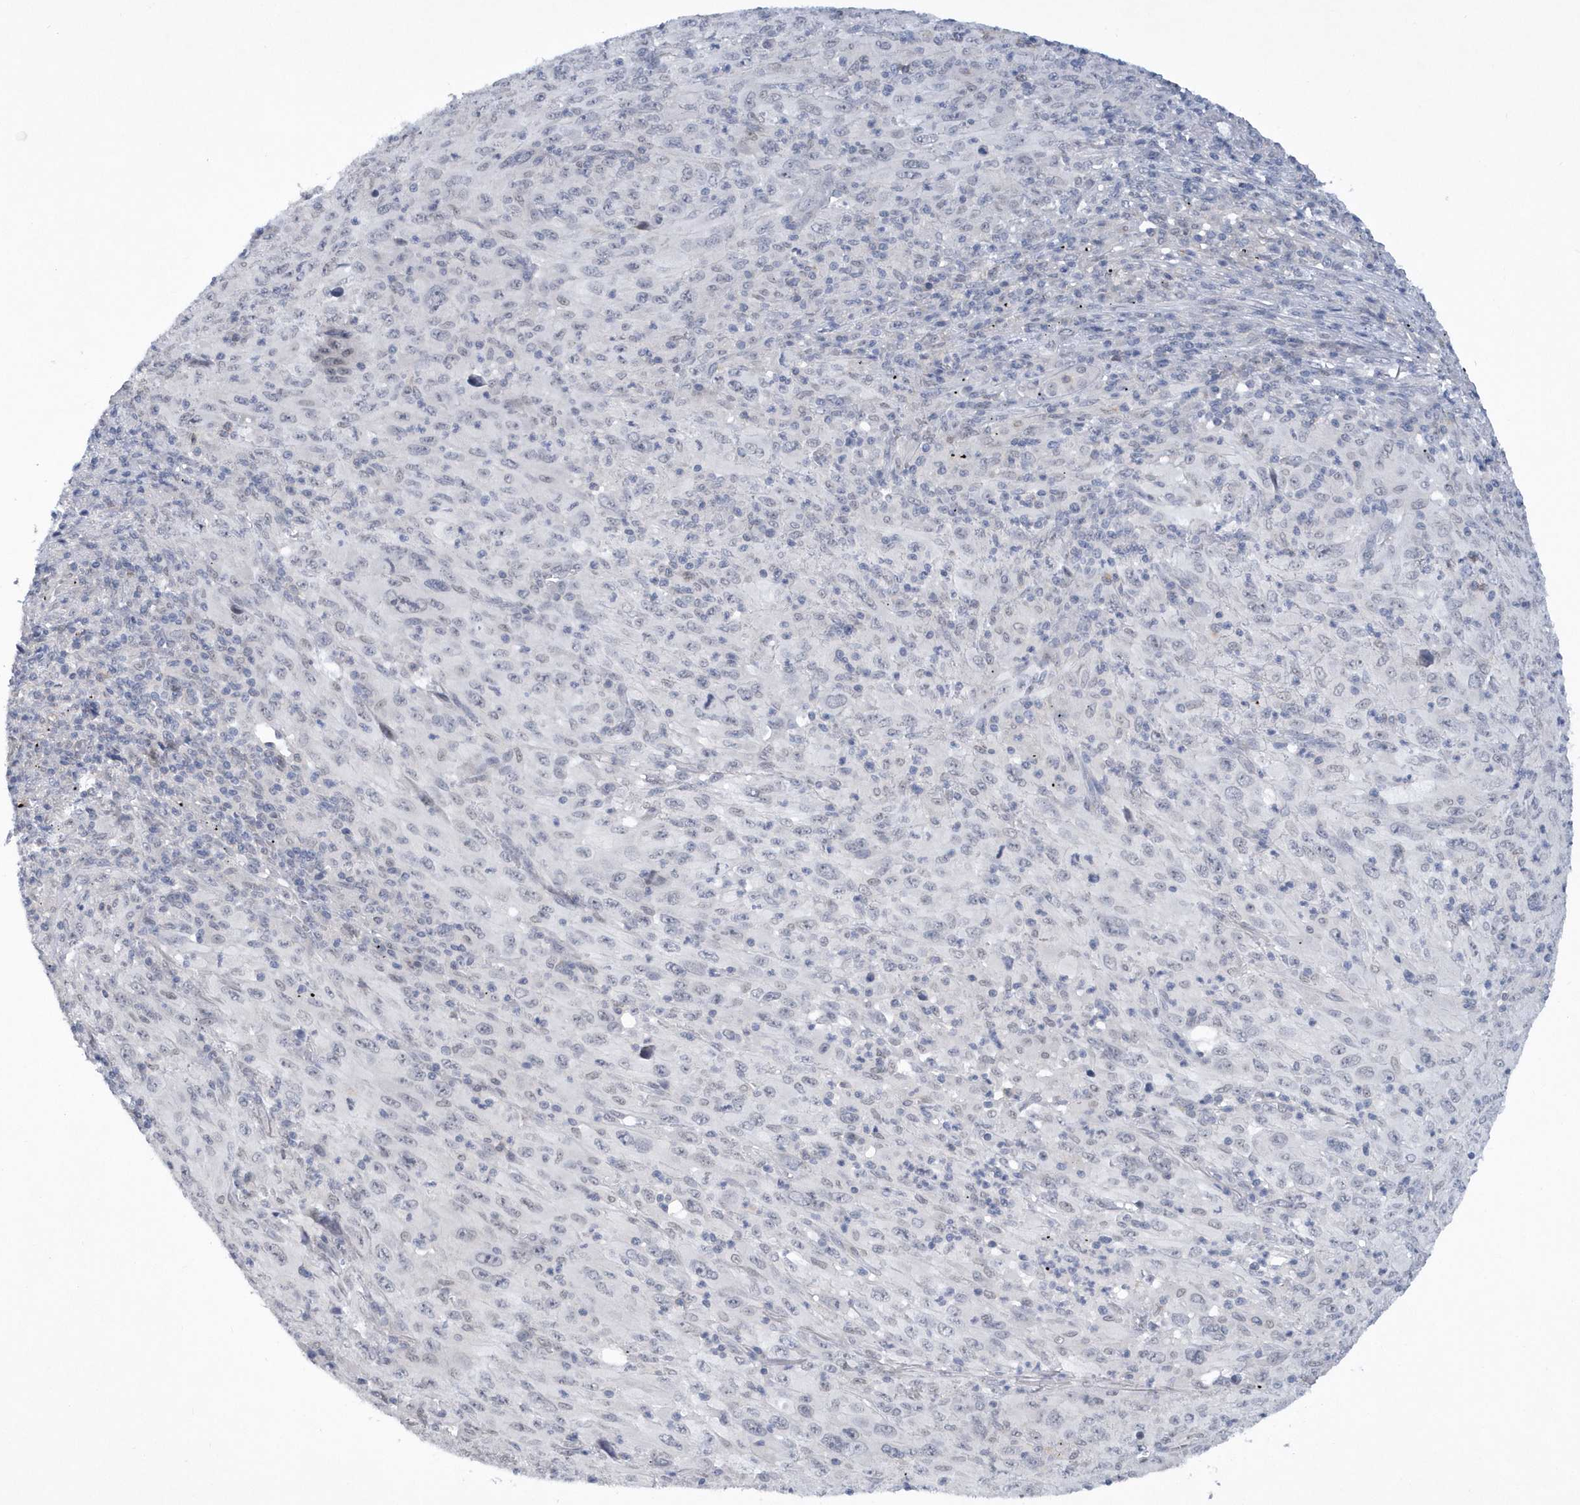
{"staining": {"intensity": "negative", "quantity": "none", "location": "none"}, "tissue": "melanoma", "cell_type": "Tumor cells", "image_type": "cancer", "snomed": [{"axis": "morphology", "description": "Malignant melanoma, Metastatic site"}, {"axis": "topography", "description": "Skin"}], "caption": "This micrograph is of melanoma stained with immunohistochemistry to label a protein in brown with the nuclei are counter-stained blue. There is no staining in tumor cells.", "gene": "SRGAP3", "patient": {"sex": "female", "age": 56}}